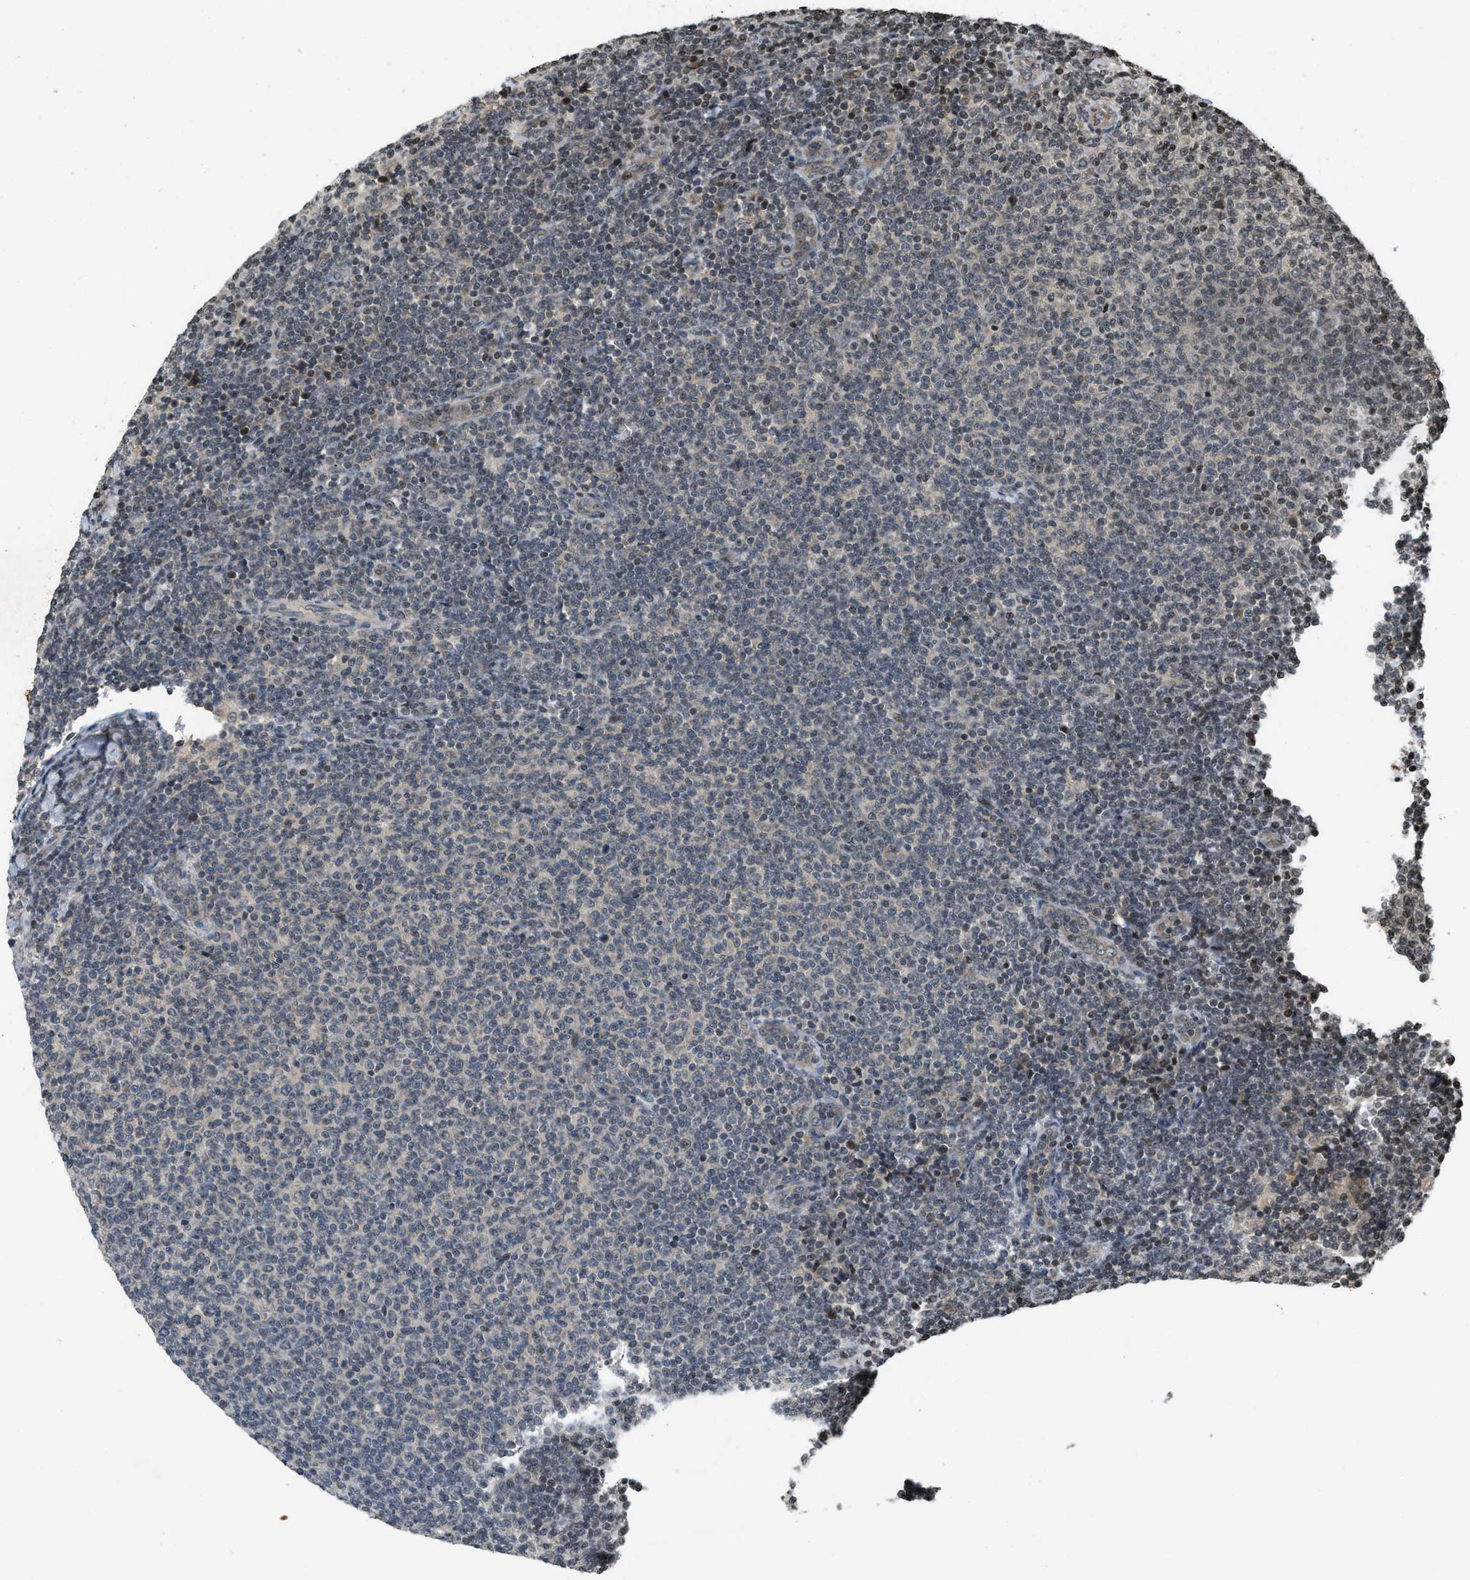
{"staining": {"intensity": "weak", "quantity": "<25%", "location": "cytoplasmic/membranous,nuclear"}, "tissue": "lymphoma", "cell_type": "Tumor cells", "image_type": "cancer", "snomed": [{"axis": "morphology", "description": "Malignant lymphoma, non-Hodgkin's type, Low grade"}, {"axis": "topography", "description": "Lymph node"}], "caption": "Tumor cells show no significant staining in lymphoma. (Stains: DAB (3,3'-diaminobenzidine) immunohistochemistry (IHC) with hematoxylin counter stain, Microscopy: brightfield microscopy at high magnification).", "gene": "SIAH1", "patient": {"sex": "male", "age": 66}}